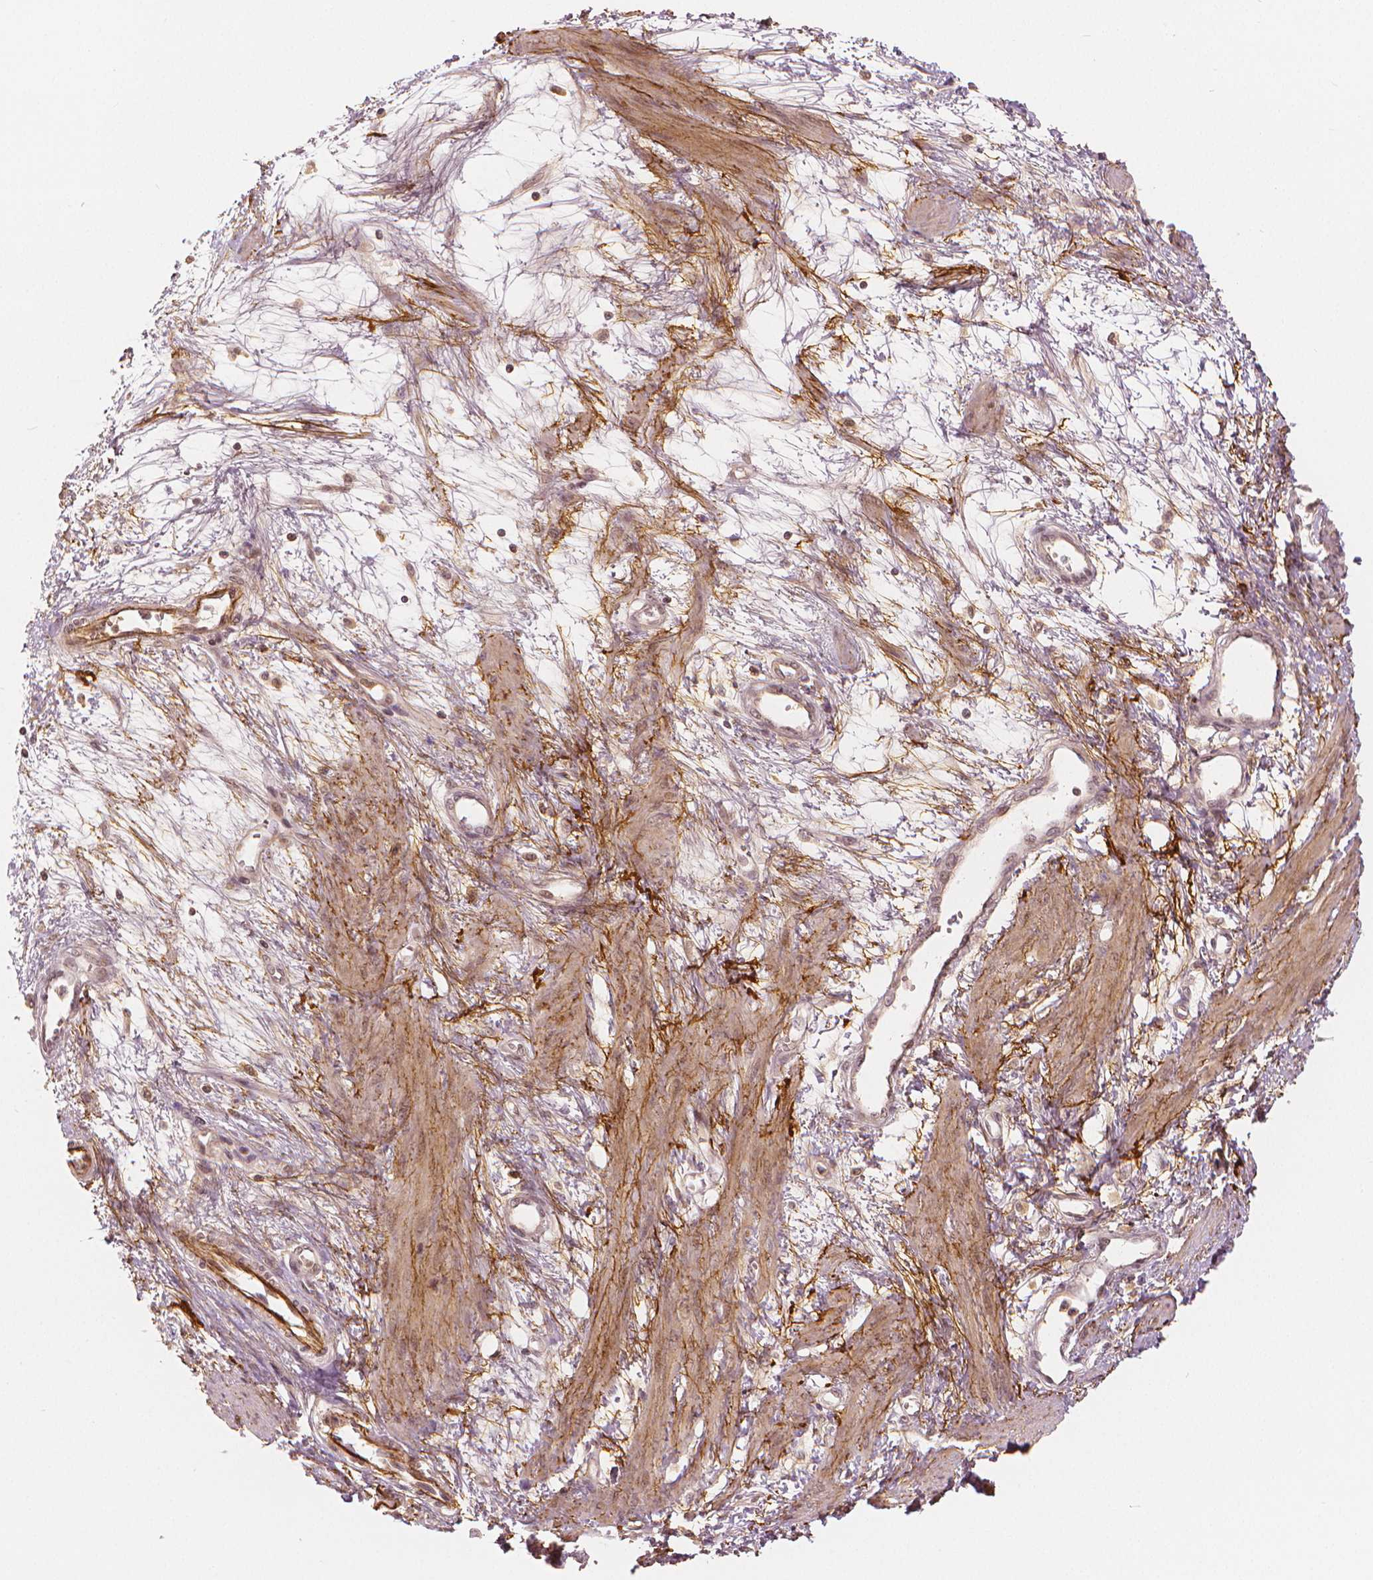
{"staining": {"intensity": "weak", "quantity": "<25%", "location": "nuclear"}, "tissue": "smooth muscle", "cell_type": "Smooth muscle cells", "image_type": "normal", "snomed": [{"axis": "morphology", "description": "Normal tissue, NOS"}, {"axis": "topography", "description": "Smooth muscle"}, {"axis": "topography", "description": "Uterus"}], "caption": "IHC image of normal human smooth muscle stained for a protein (brown), which exhibits no positivity in smooth muscle cells. (Brightfield microscopy of DAB immunohistochemistry (IHC) at high magnification).", "gene": "NSD2", "patient": {"sex": "female", "age": 39}}